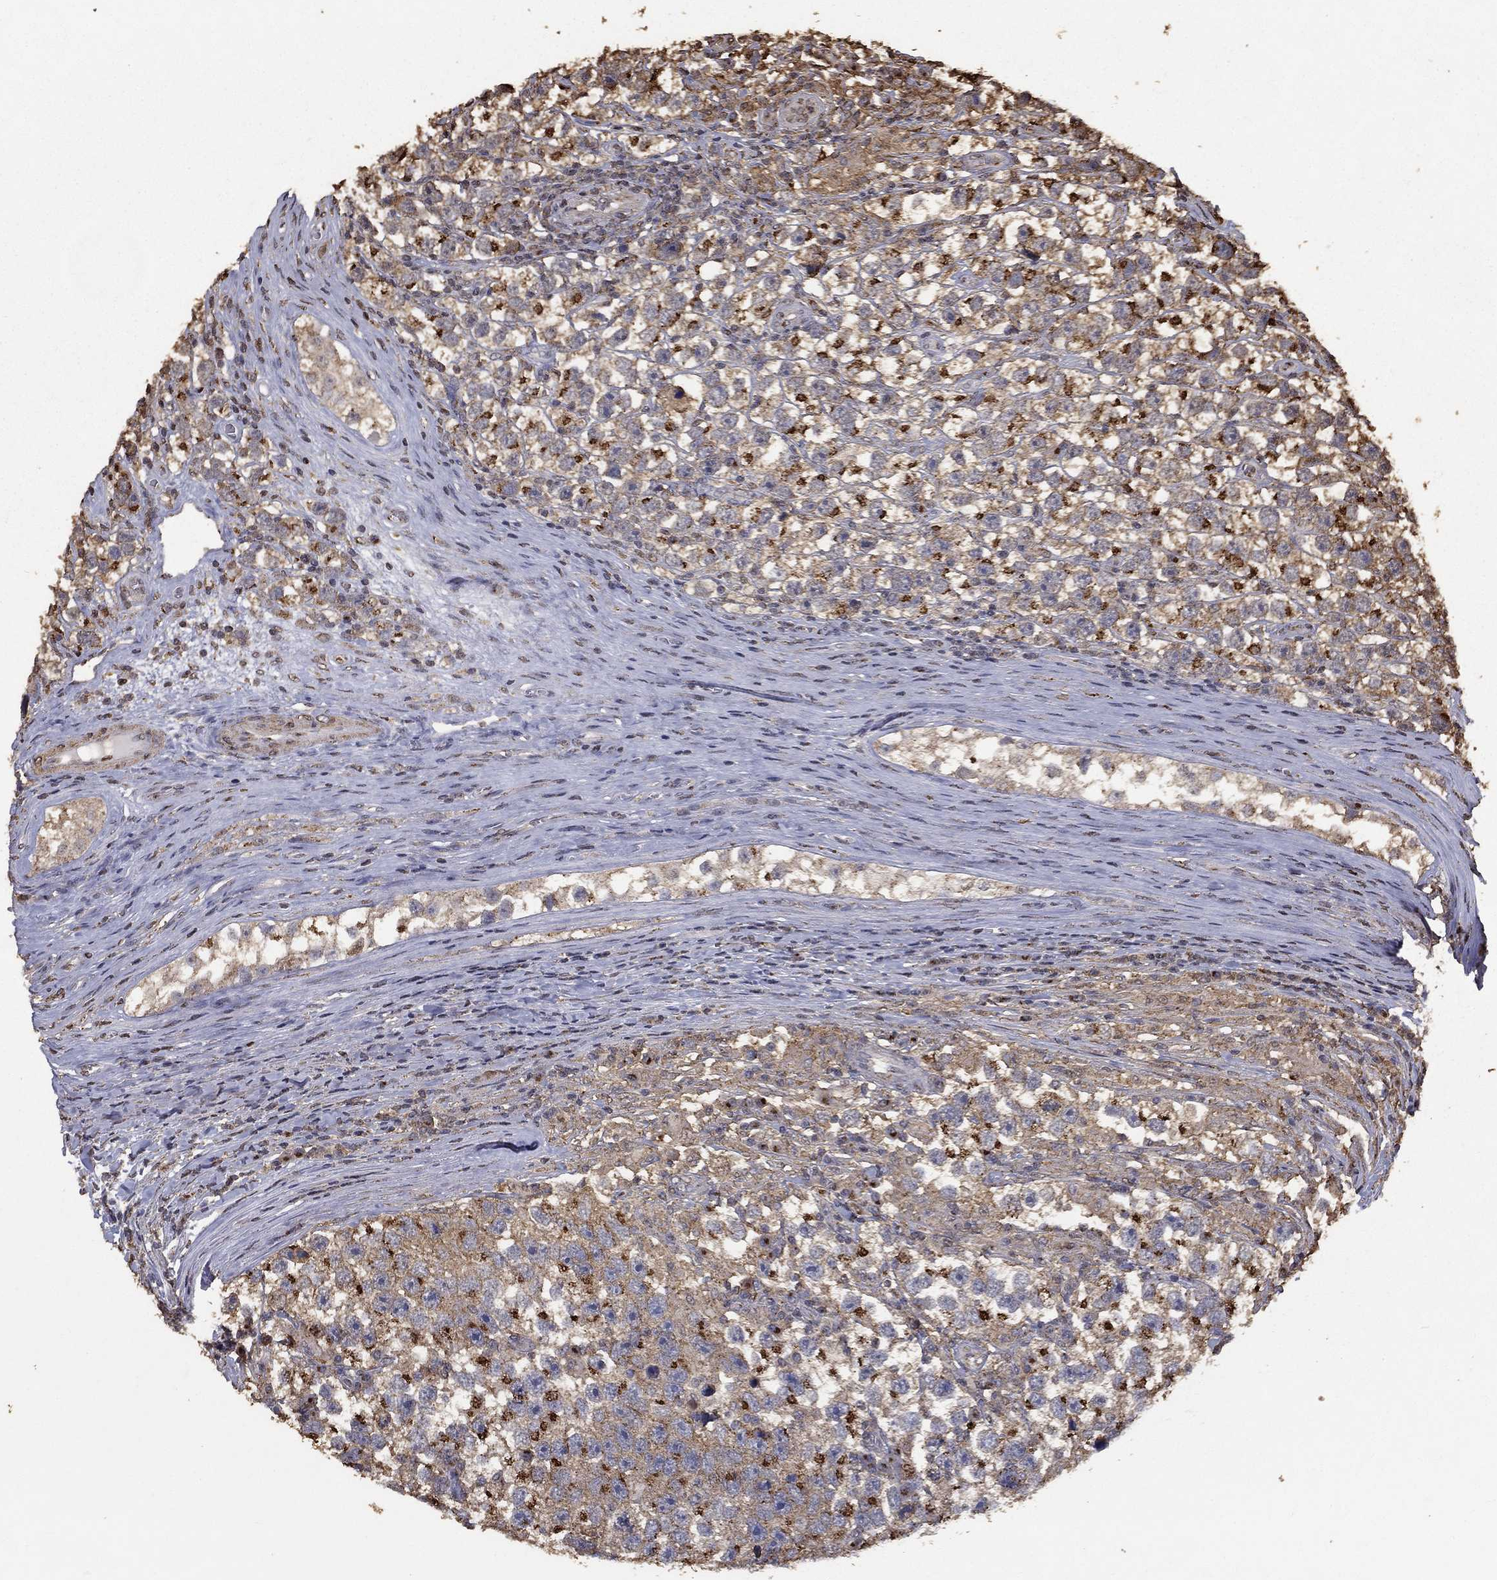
{"staining": {"intensity": "strong", "quantity": ">75%", "location": "cytoplasmic/membranous"}, "tissue": "testis cancer", "cell_type": "Tumor cells", "image_type": "cancer", "snomed": [{"axis": "morphology", "description": "Seminoma, NOS"}, {"axis": "topography", "description": "Testis"}], "caption": "Immunohistochemistry (IHC) (DAB (3,3'-diaminobenzidine)) staining of human seminoma (testis) displays strong cytoplasmic/membranous protein staining in approximately >75% of tumor cells.", "gene": "GPR183", "patient": {"sex": "male", "age": 26}}